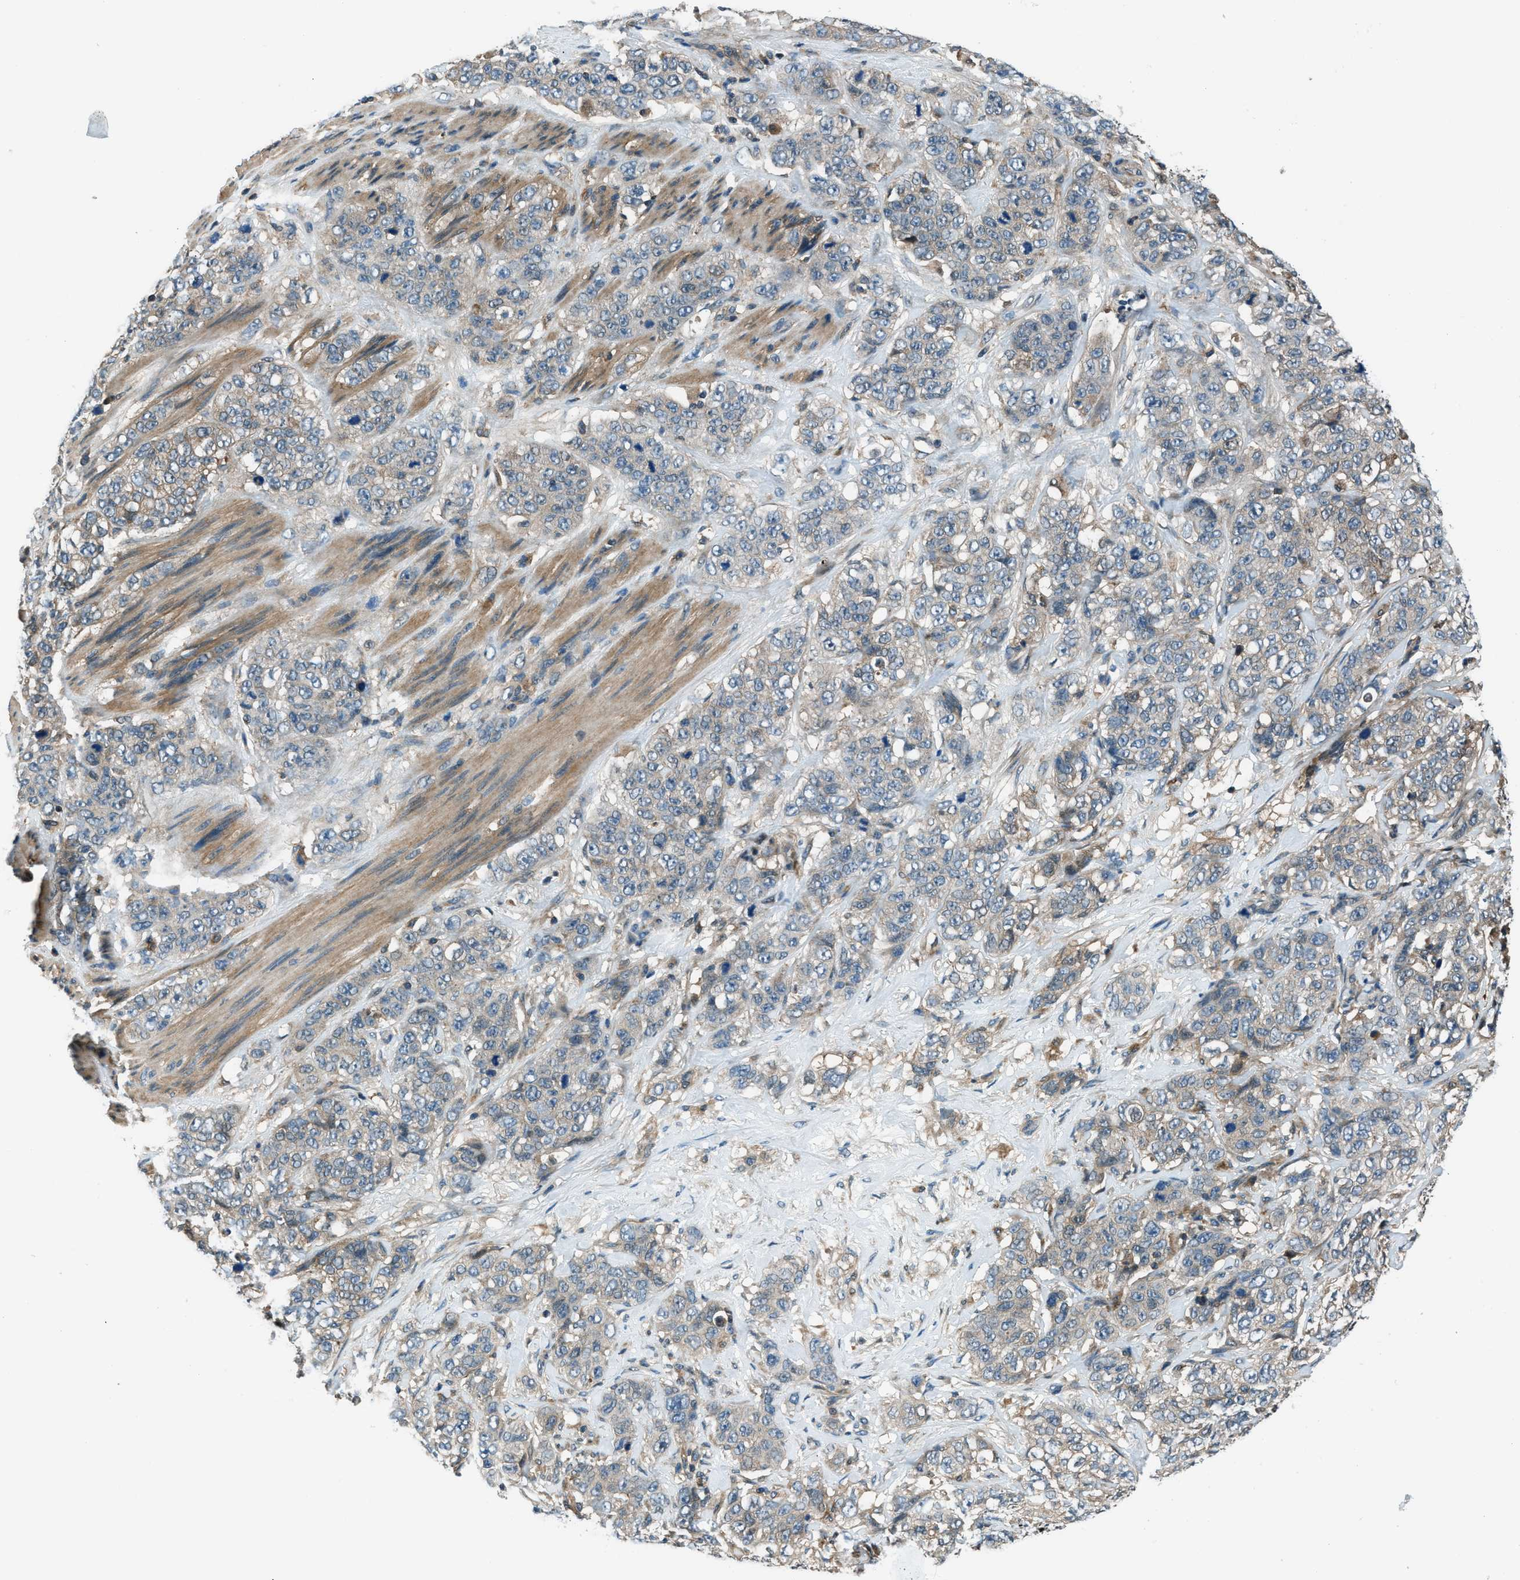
{"staining": {"intensity": "weak", "quantity": "25%-75%", "location": "cytoplasmic/membranous"}, "tissue": "stomach cancer", "cell_type": "Tumor cells", "image_type": "cancer", "snomed": [{"axis": "morphology", "description": "Adenocarcinoma, NOS"}, {"axis": "topography", "description": "Stomach"}], "caption": "Protein analysis of stomach adenocarcinoma tissue displays weak cytoplasmic/membranous positivity in approximately 25%-75% of tumor cells.", "gene": "HEBP2", "patient": {"sex": "male", "age": 48}}